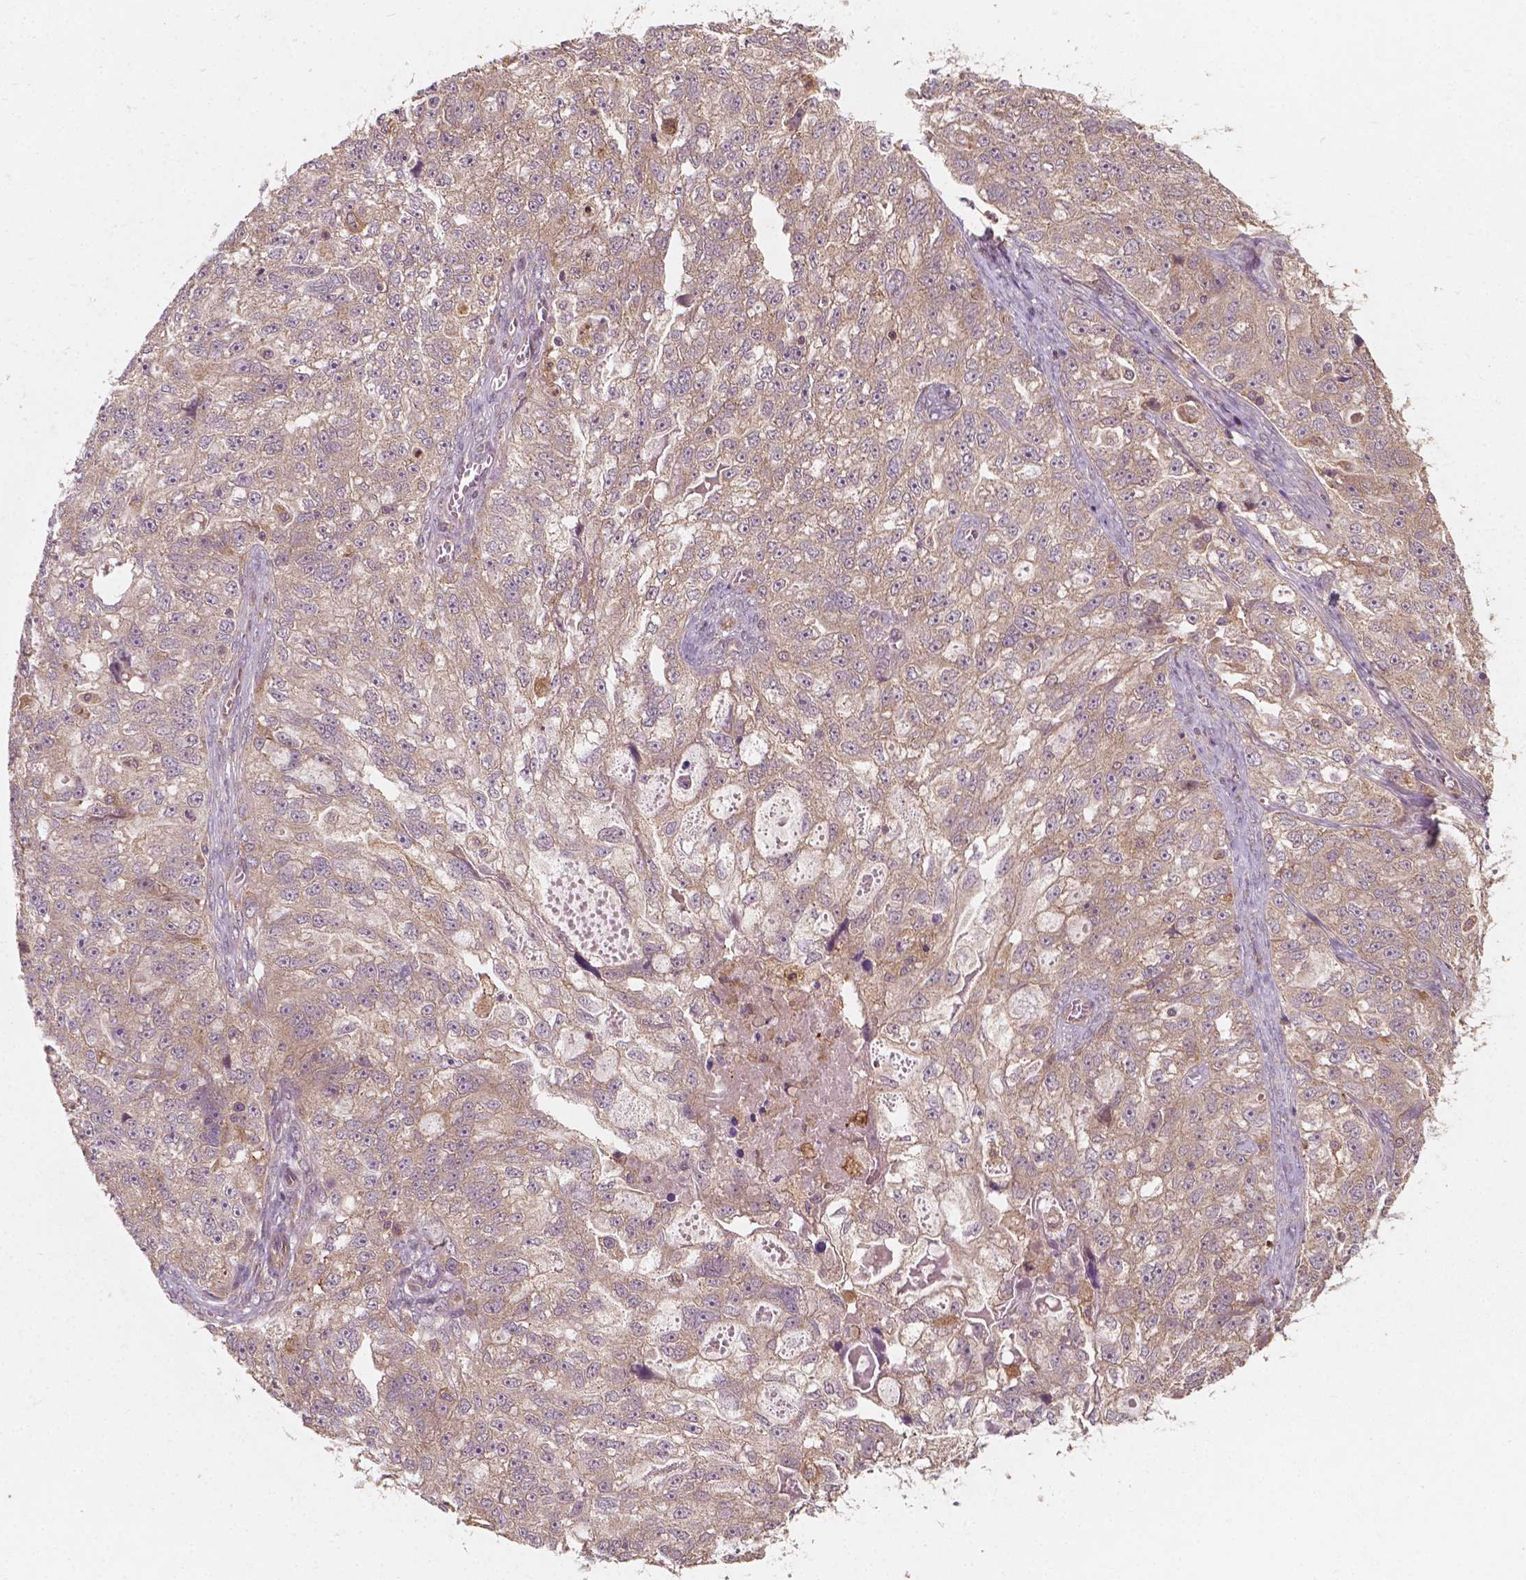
{"staining": {"intensity": "weak", "quantity": ">75%", "location": "cytoplasmic/membranous"}, "tissue": "ovarian cancer", "cell_type": "Tumor cells", "image_type": "cancer", "snomed": [{"axis": "morphology", "description": "Cystadenocarcinoma, serous, NOS"}, {"axis": "topography", "description": "Ovary"}], "caption": "Approximately >75% of tumor cells in human ovarian cancer show weak cytoplasmic/membranous protein expression as visualized by brown immunohistochemical staining.", "gene": "CYFIP2", "patient": {"sex": "female", "age": 51}}